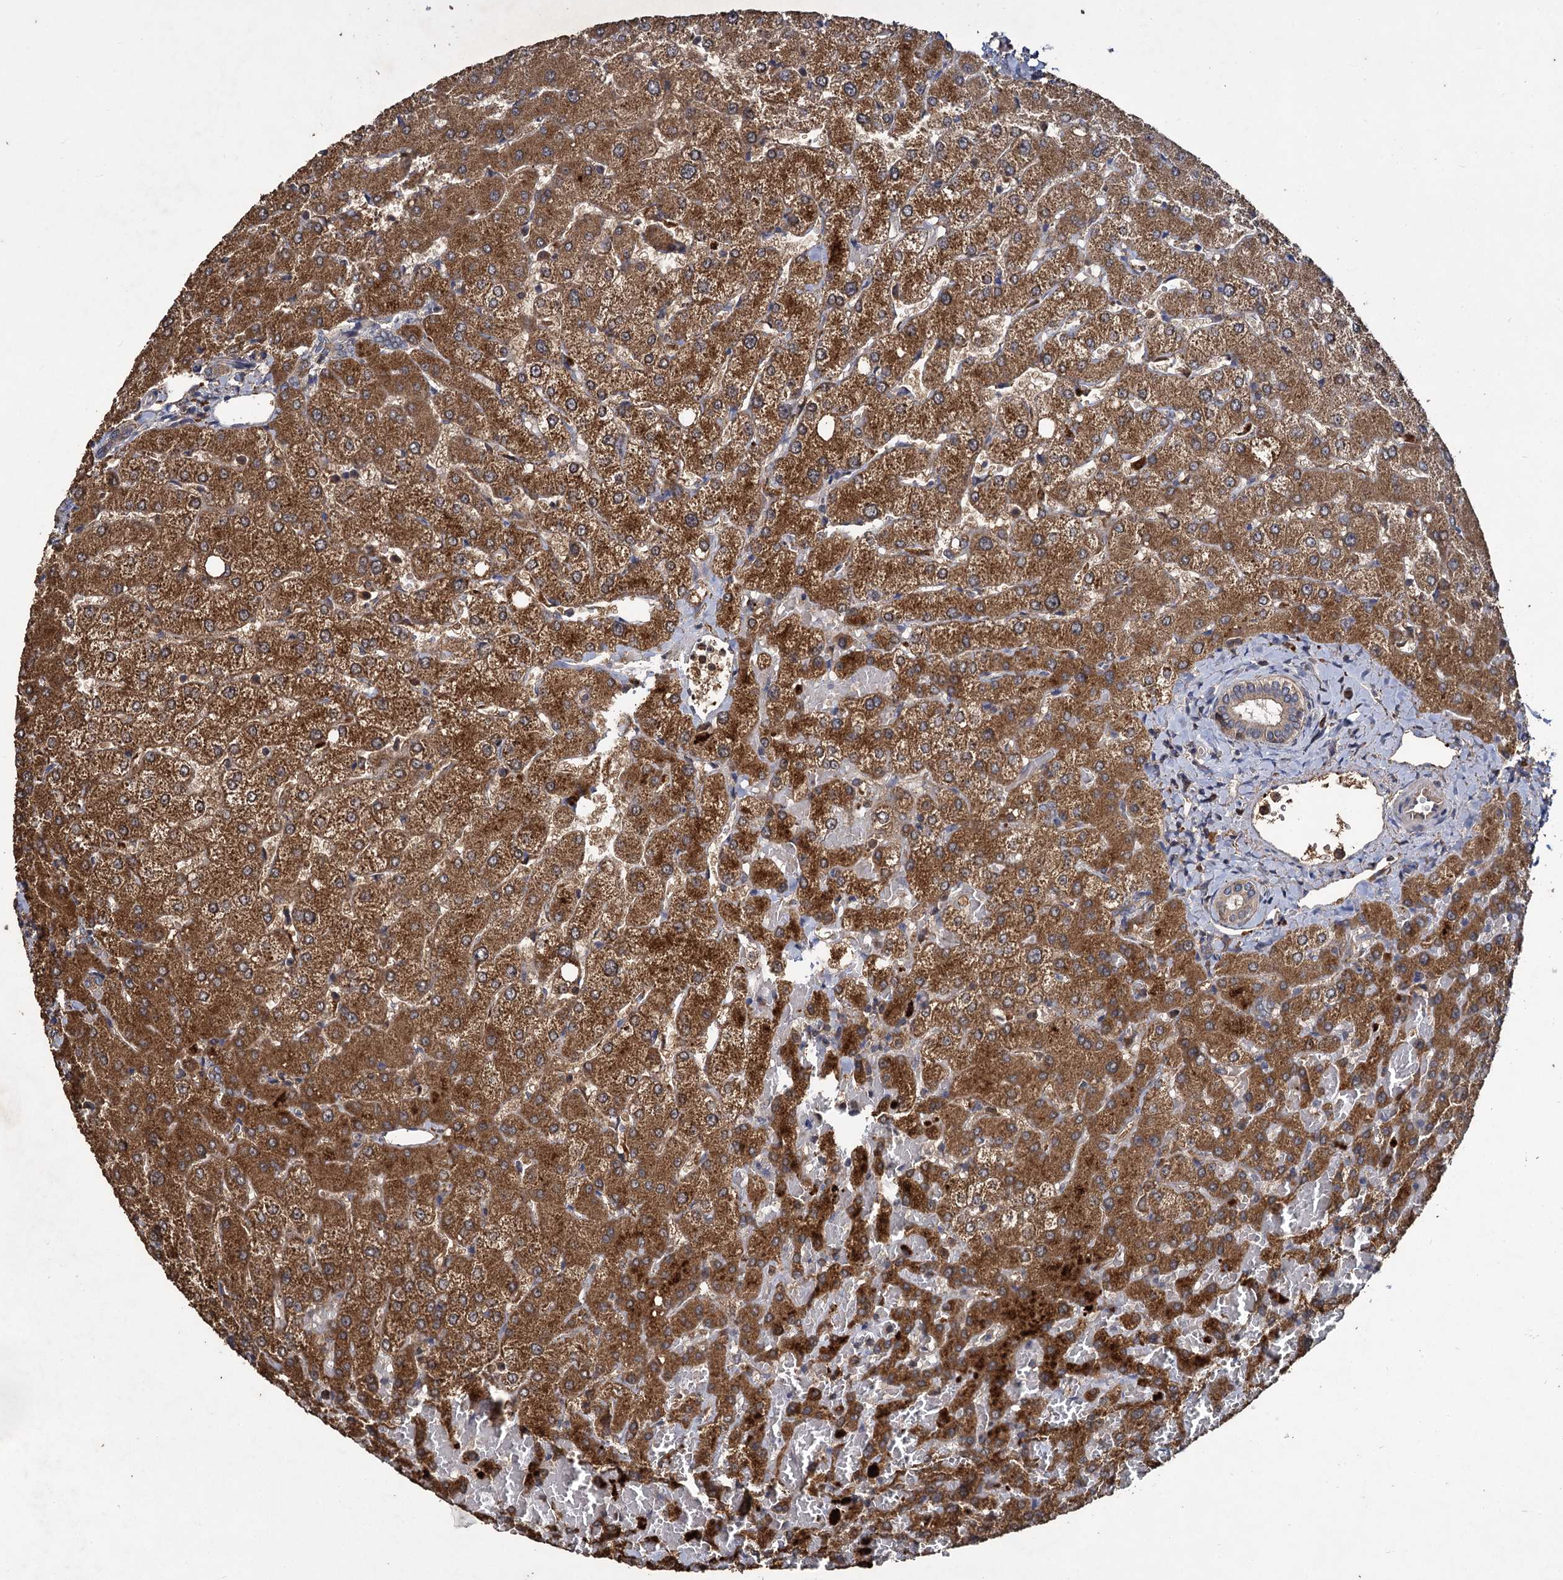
{"staining": {"intensity": "weak", "quantity": "25%-75%", "location": "cytoplasmic/membranous"}, "tissue": "liver", "cell_type": "Cholangiocytes", "image_type": "normal", "snomed": [{"axis": "morphology", "description": "Normal tissue, NOS"}, {"axis": "topography", "description": "Liver"}], "caption": "DAB immunohistochemical staining of unremarkable human liver demonstrates weak cytoplasmic/membranous protein expression in about 25%-75% of cholangiocytes. (brown staining indicates protein expression, while blue staining denotes nuclei).", "gene": "GCLC", "patient": {"sex": "female", "age": 54}}